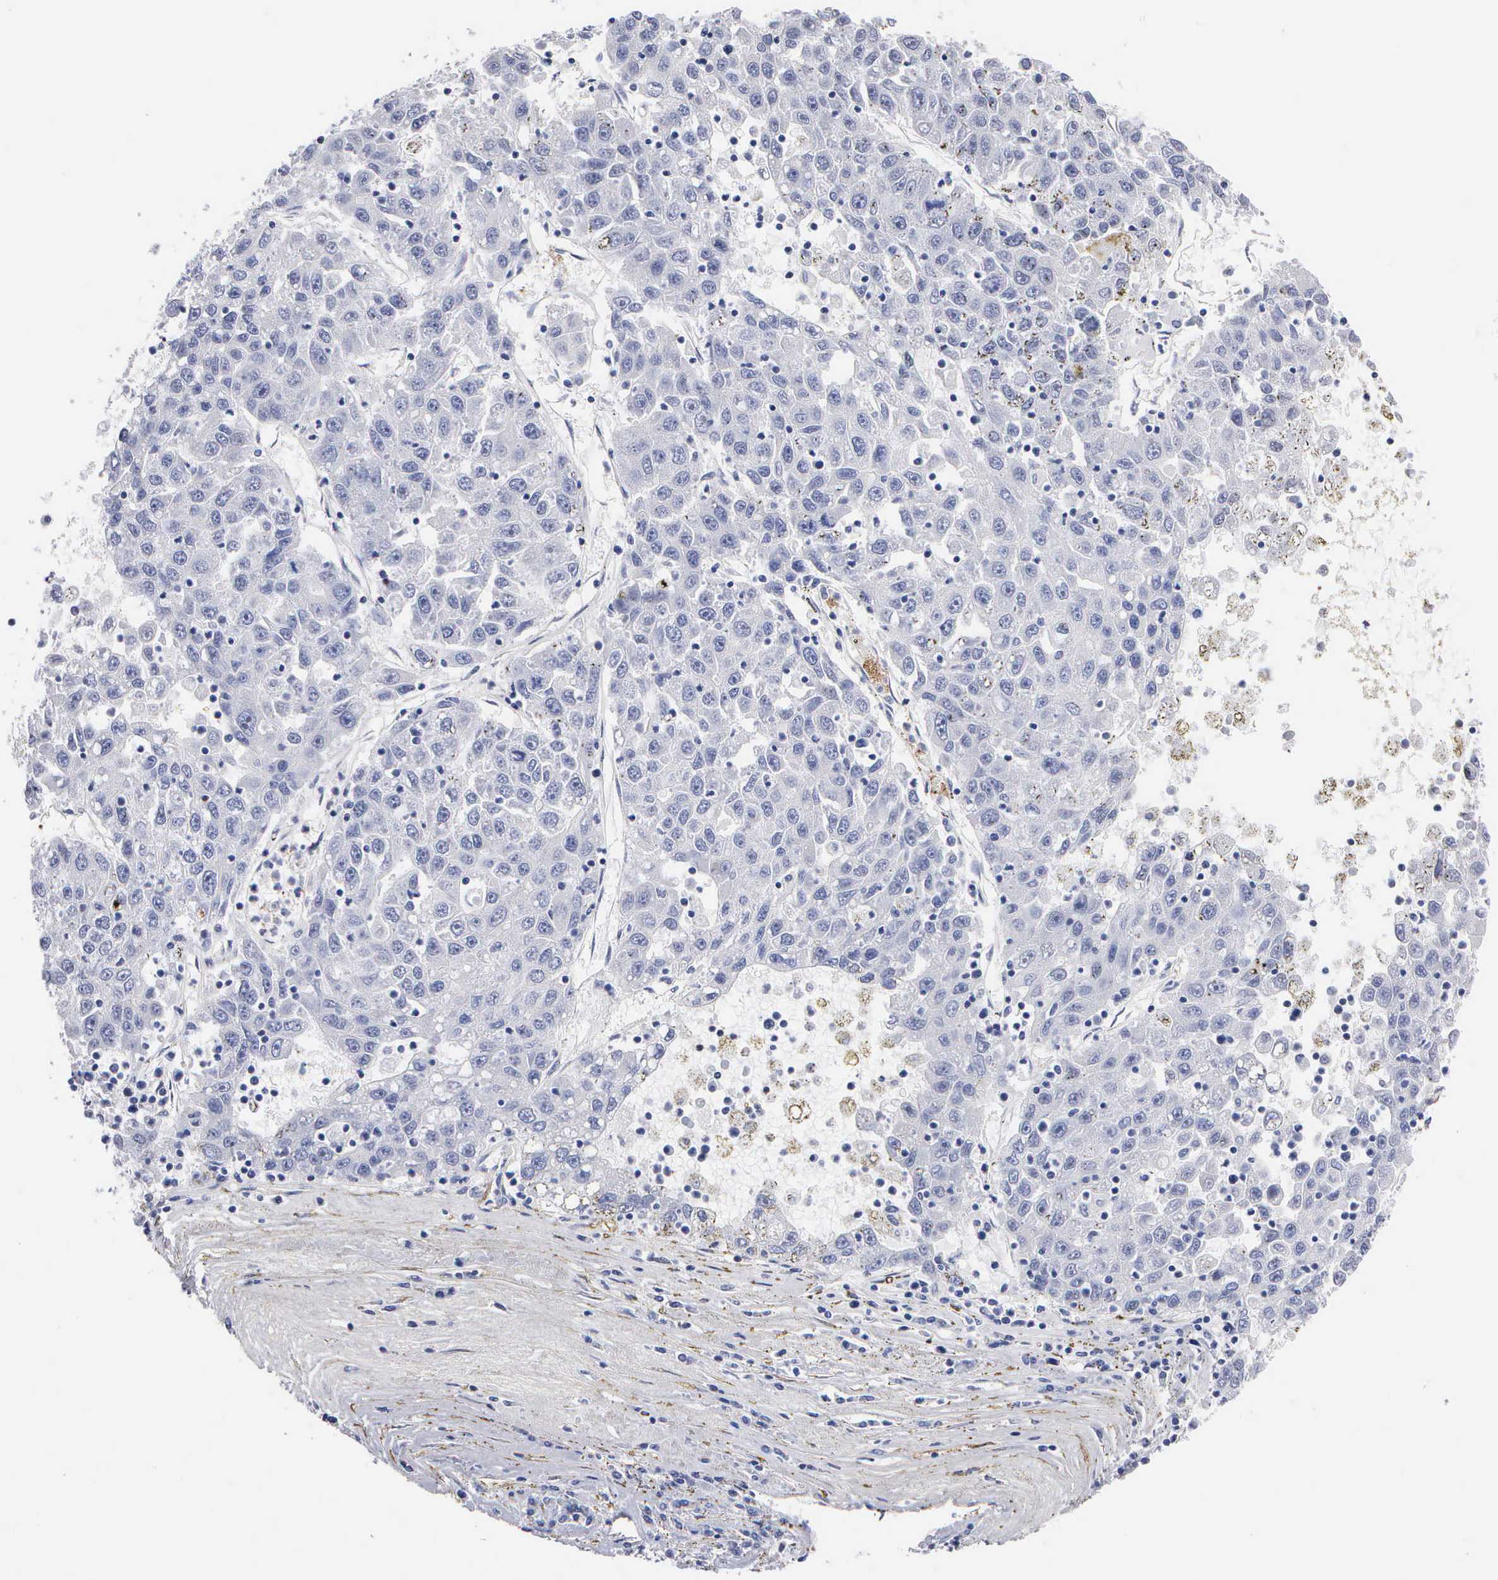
{"staining": {"intensity": "negative", "quantity": "none", "location": "none"}, "tissue": "liver cancer", "cell_type": "Tumor cells", "image_type": "cancer", "snomed": [{"axis": "morphology", "description": "Carcinoma, Hepatocellular, NOS"}, {"axis": "topography", "description": "Liver"}], "caption": "This is a image of immunohistochemistry staining of liver cancer (hepatocellular carcinoma), which shows no expression in tumor cells.", "gene": "ELFN2", "patient": {"sex": "male", "age": 49}}